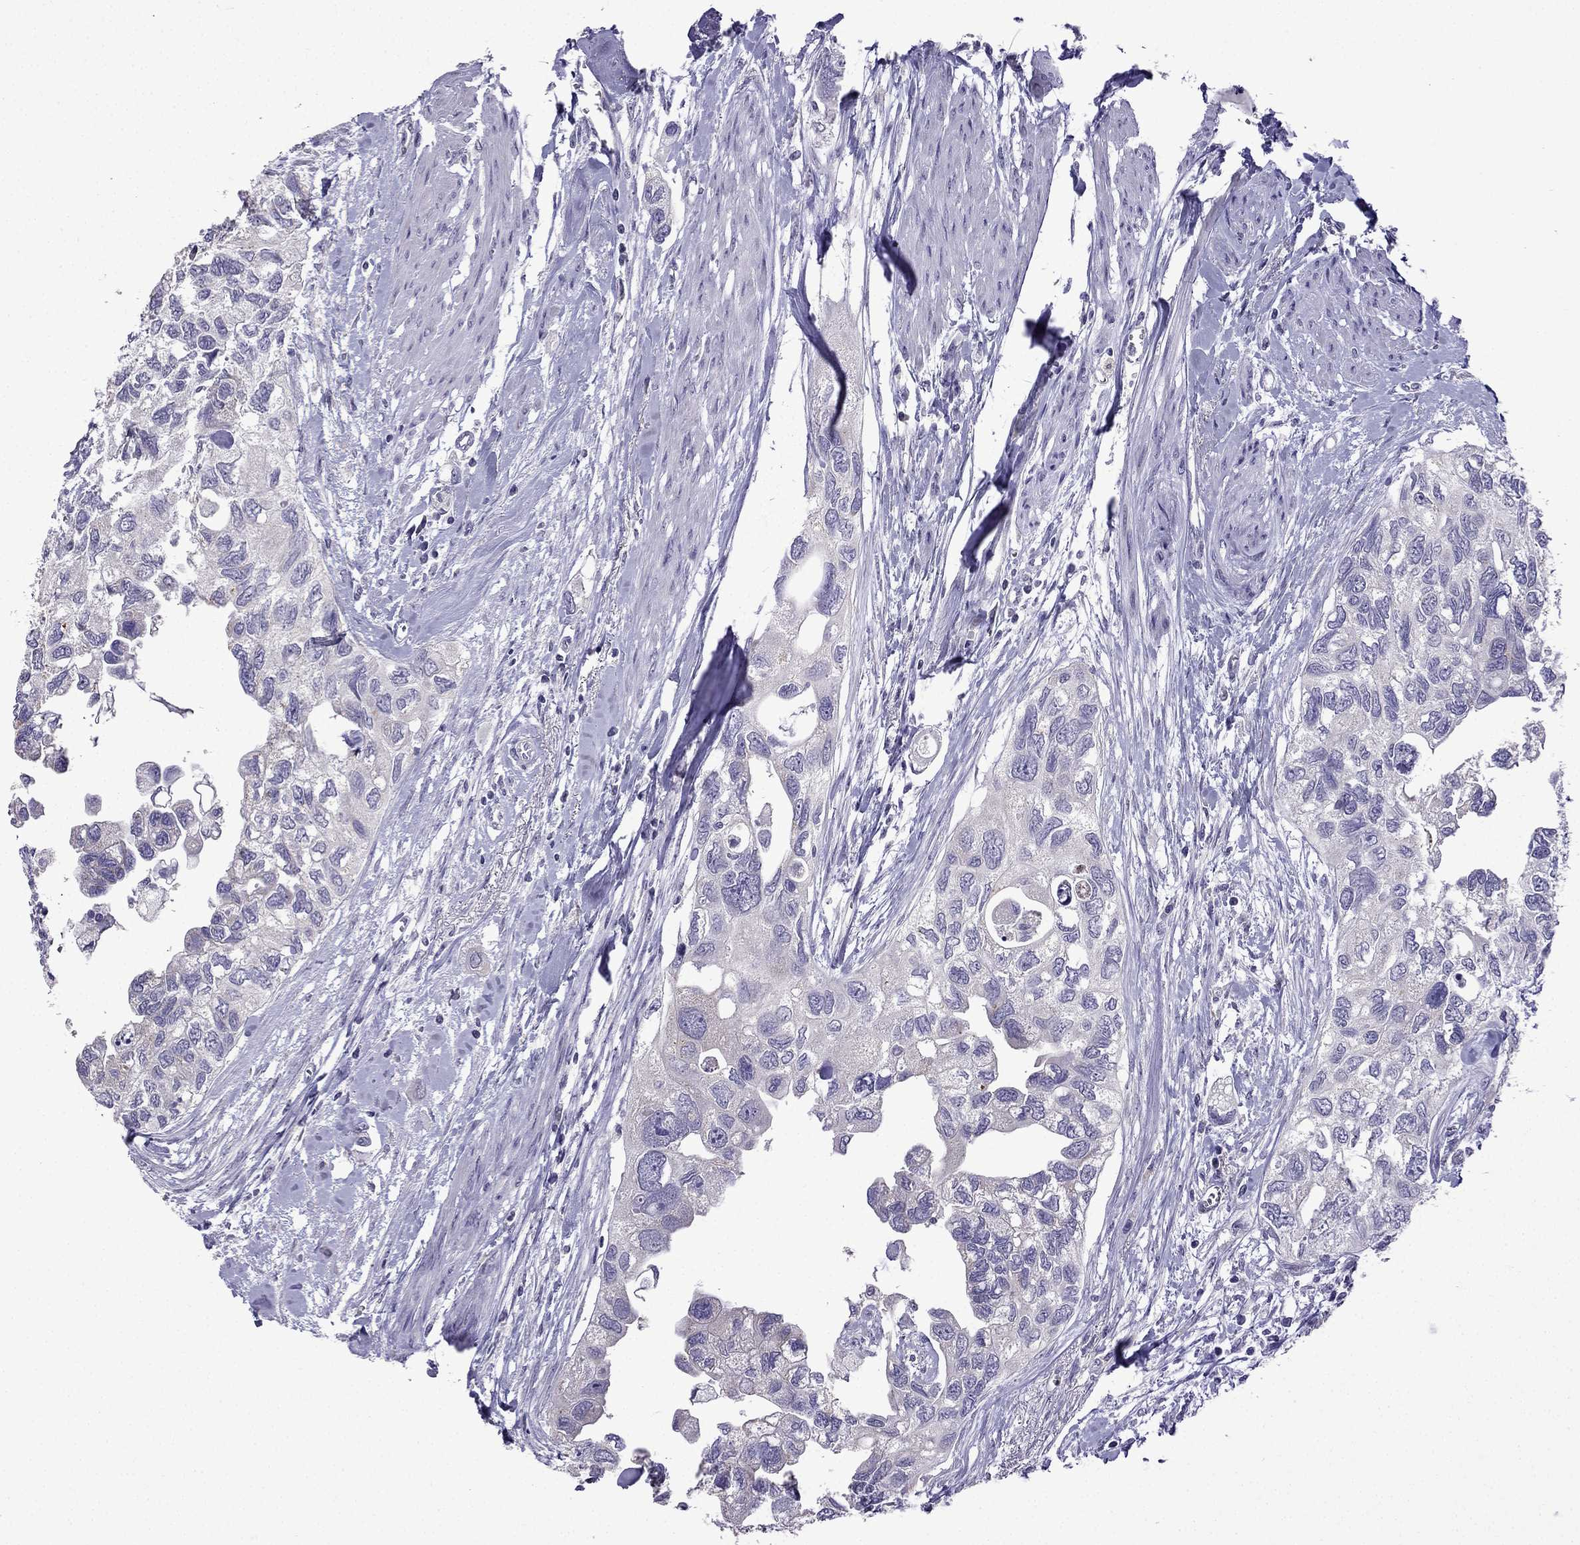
{"staining": {"intensity": "negative", "quantity": "none", "location": "none"}, "tissue": "urothelial cancer", "cell_type": "Tumor cells", "image_type": "cancer", "snomed": [{"axis": "morphology", "description": "Urothelial carcinoma, High grade"}, {"axis": "topography", "description": "Urinary bladder"}], "caption": "Tumor cells show no significant protein staining in urothelial cancer.", "gene": "TTN", "patient": {"sex": "male", "age": 59}}